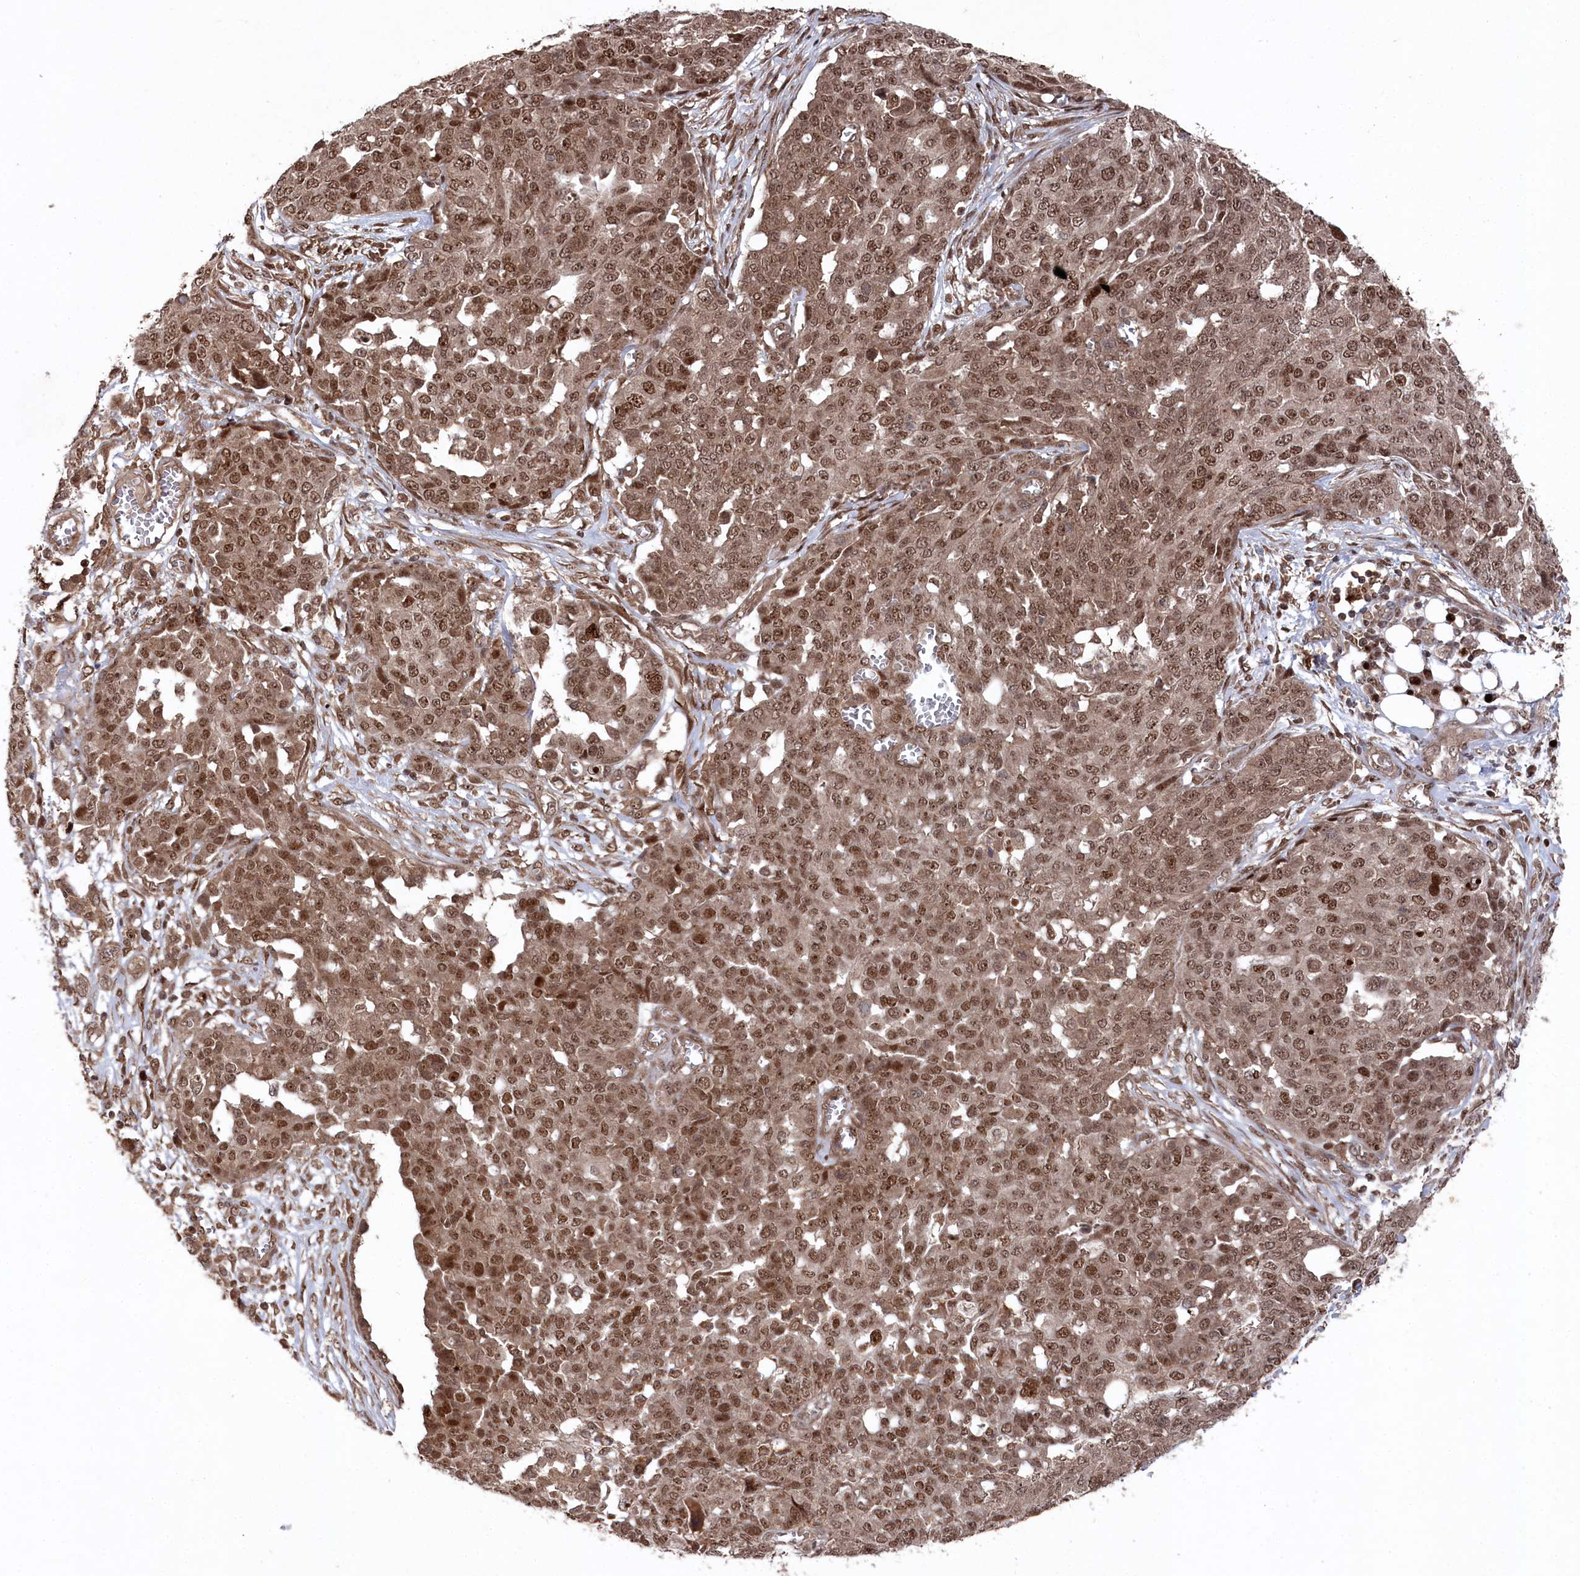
{"staining": {"intensity": "moderate", "quantity": ">75%", "location": "nuclear"}, "tissue": "ovarian cancer", "cell_type": "Tumor cells", "image_type": "cancer", "snomed": [{"axis": "morphology", "description": "Cystadenocarcinoma, serous, NOS"}, {"axis": "topography", "description": "Soft tissue"}, {"axis": "topography", "description": "Ovary"}], "caption": "Protein staining of ovarian serous cystadenocarcinoma tissue shows moderate nuclear expression in approximately >75% of tumor cells. (DAB = brown stain, brightfield microscopy at high magnification).", "gene": "BORCS7", "patient": {"sex": "female", "age": 57}}